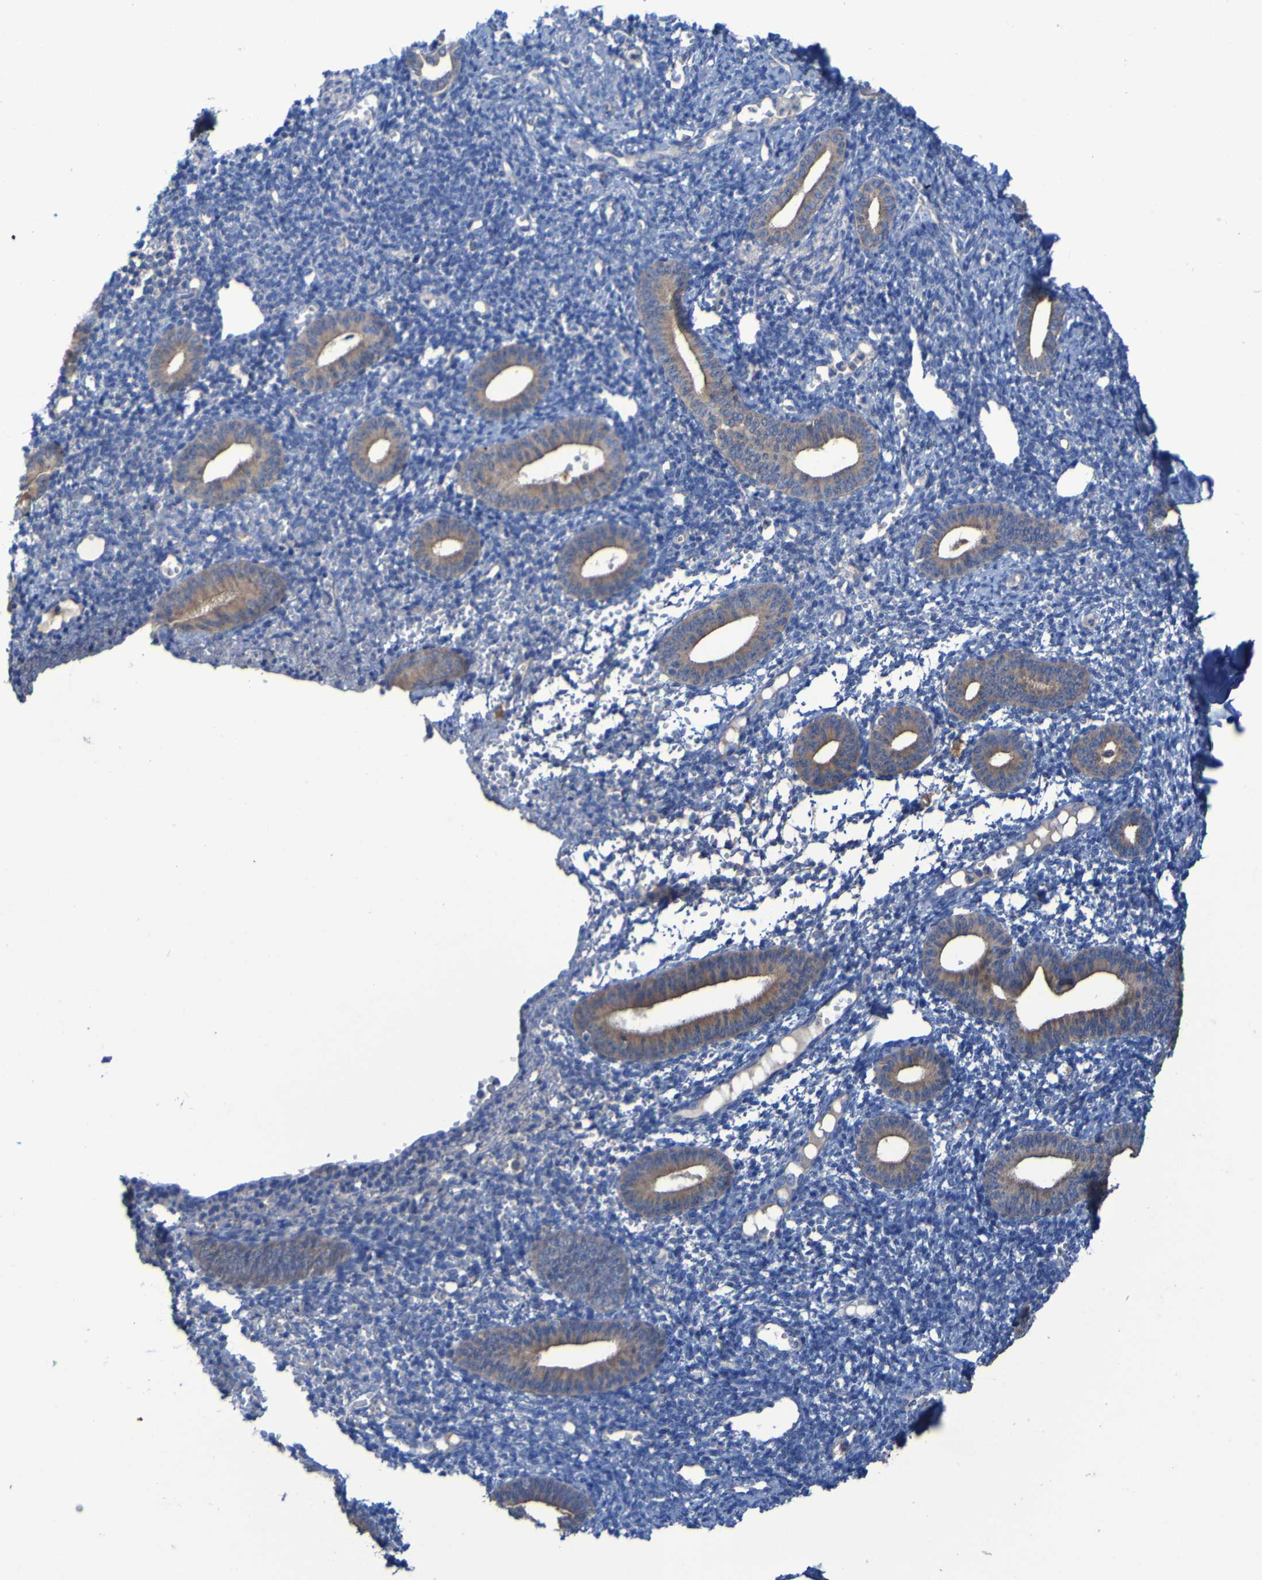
{"staining": {"intensity": "negative", "quantity": "none", "location": "none"}, "tissue": "endometrium", "cell_type": "Cells in endometrial stroma", "image_type": "normal", "snomed": [{"axis": "morphology", "description": "Normal tissue, NOS"}, {"axis": "topography", "description": "Endometrium"}], "caption": "This is an immunohistochemistry (IHC) photomicrograph of unremarkable endometrium. There is no staining in cells in endometrial stroma.", "gene": "ARHGEF16", "patient": {"sex": "female", "age": 50}}